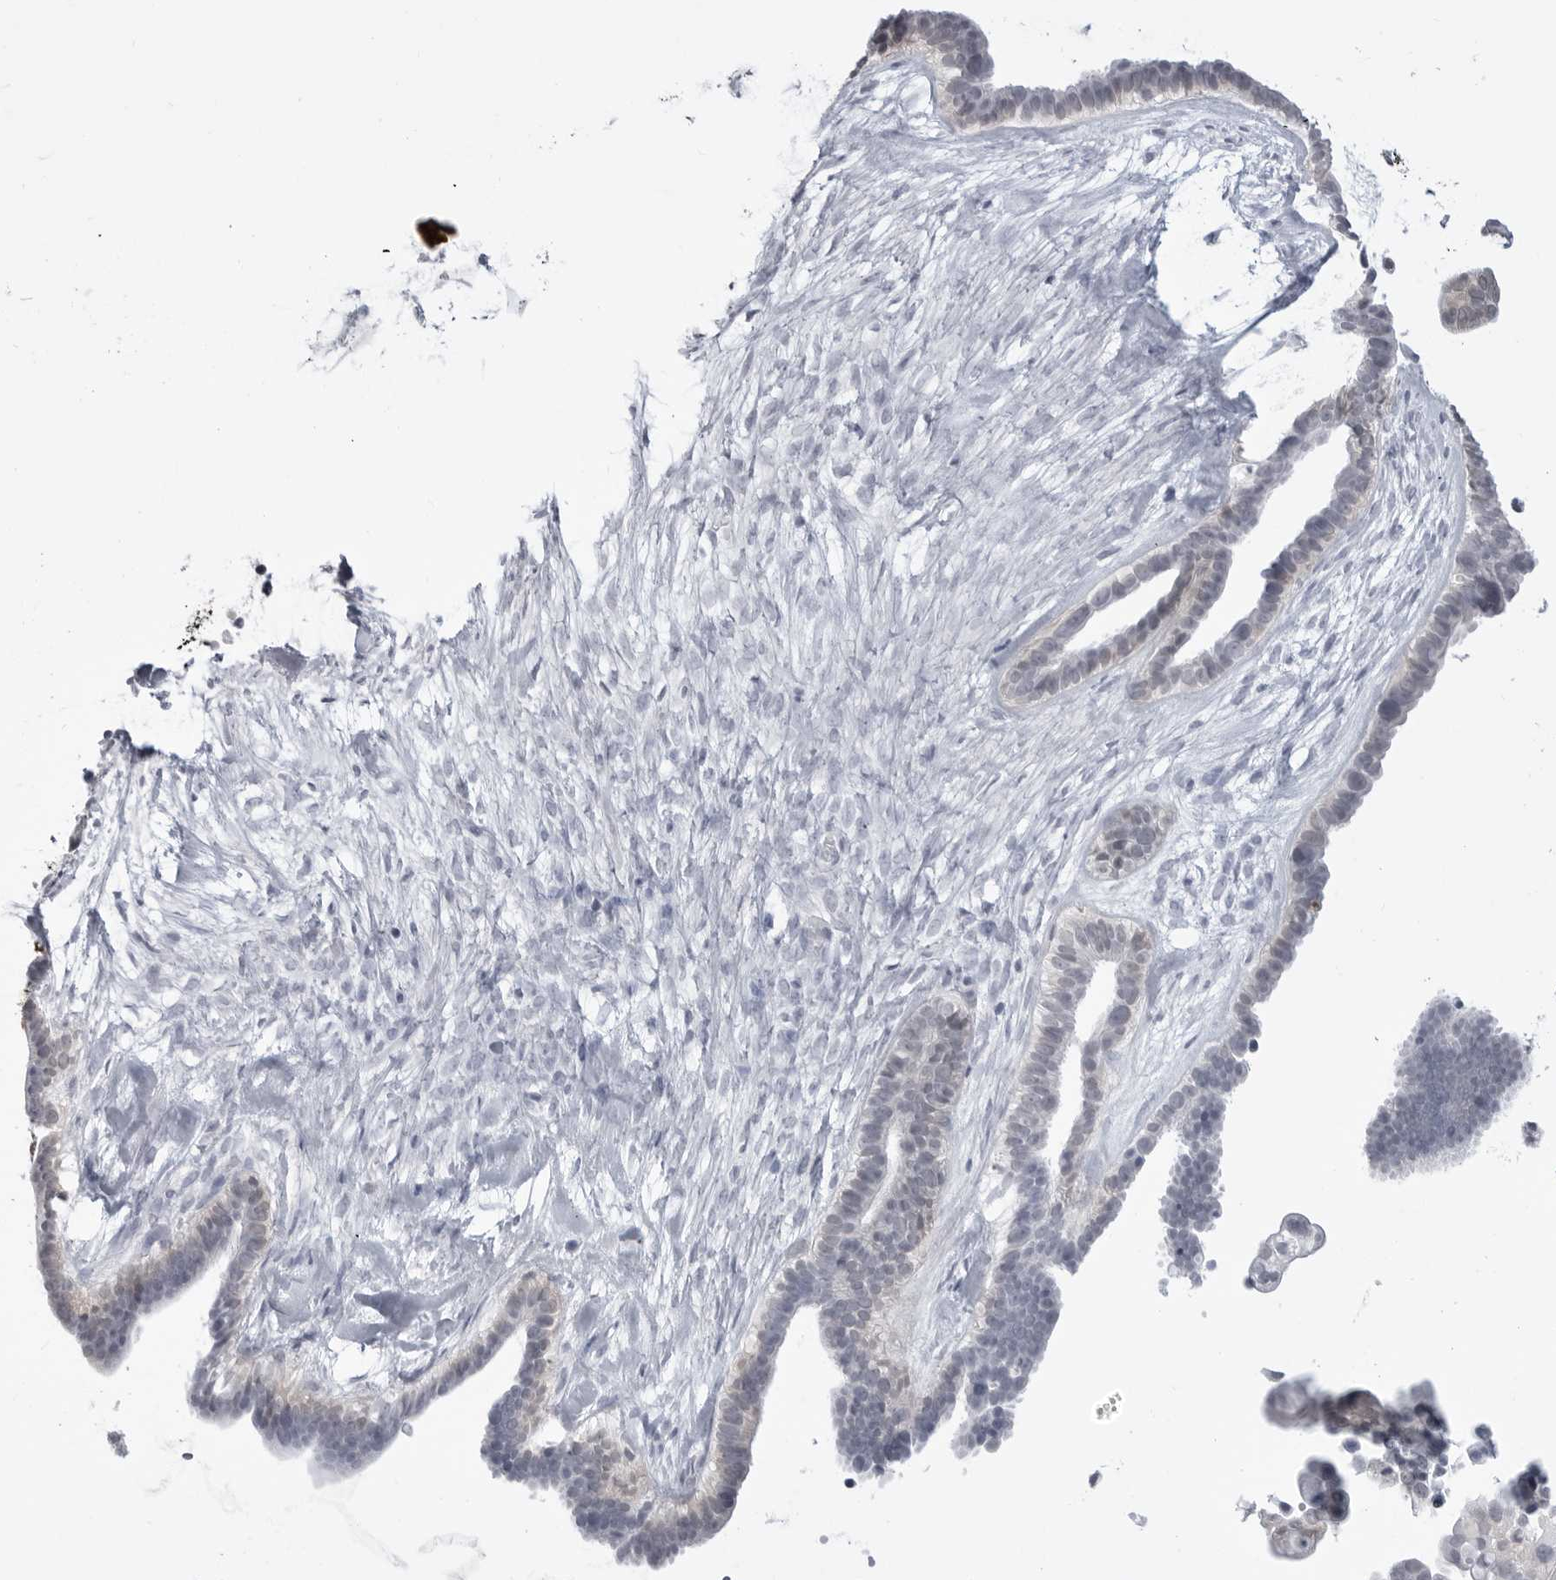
{"staining": {"intensity": "negative", "quantity": "none", "location": "none"}, "tissue": "ovarian cancer", "cell_type": "Tumor cells", "image_type": "cancer", "snomed": [{"axis": "morphology", "description": "Cystadenocarcinoma, serous, NOS"}, {"axis": "topography", "description": "Ovary"}], "caption": "Tumor cells are negative for brown protein staining in serous cystadenocarcinoma (ovarian).", "gene": "YWHAG", "patient": {"sex": "female", "age": 56}}